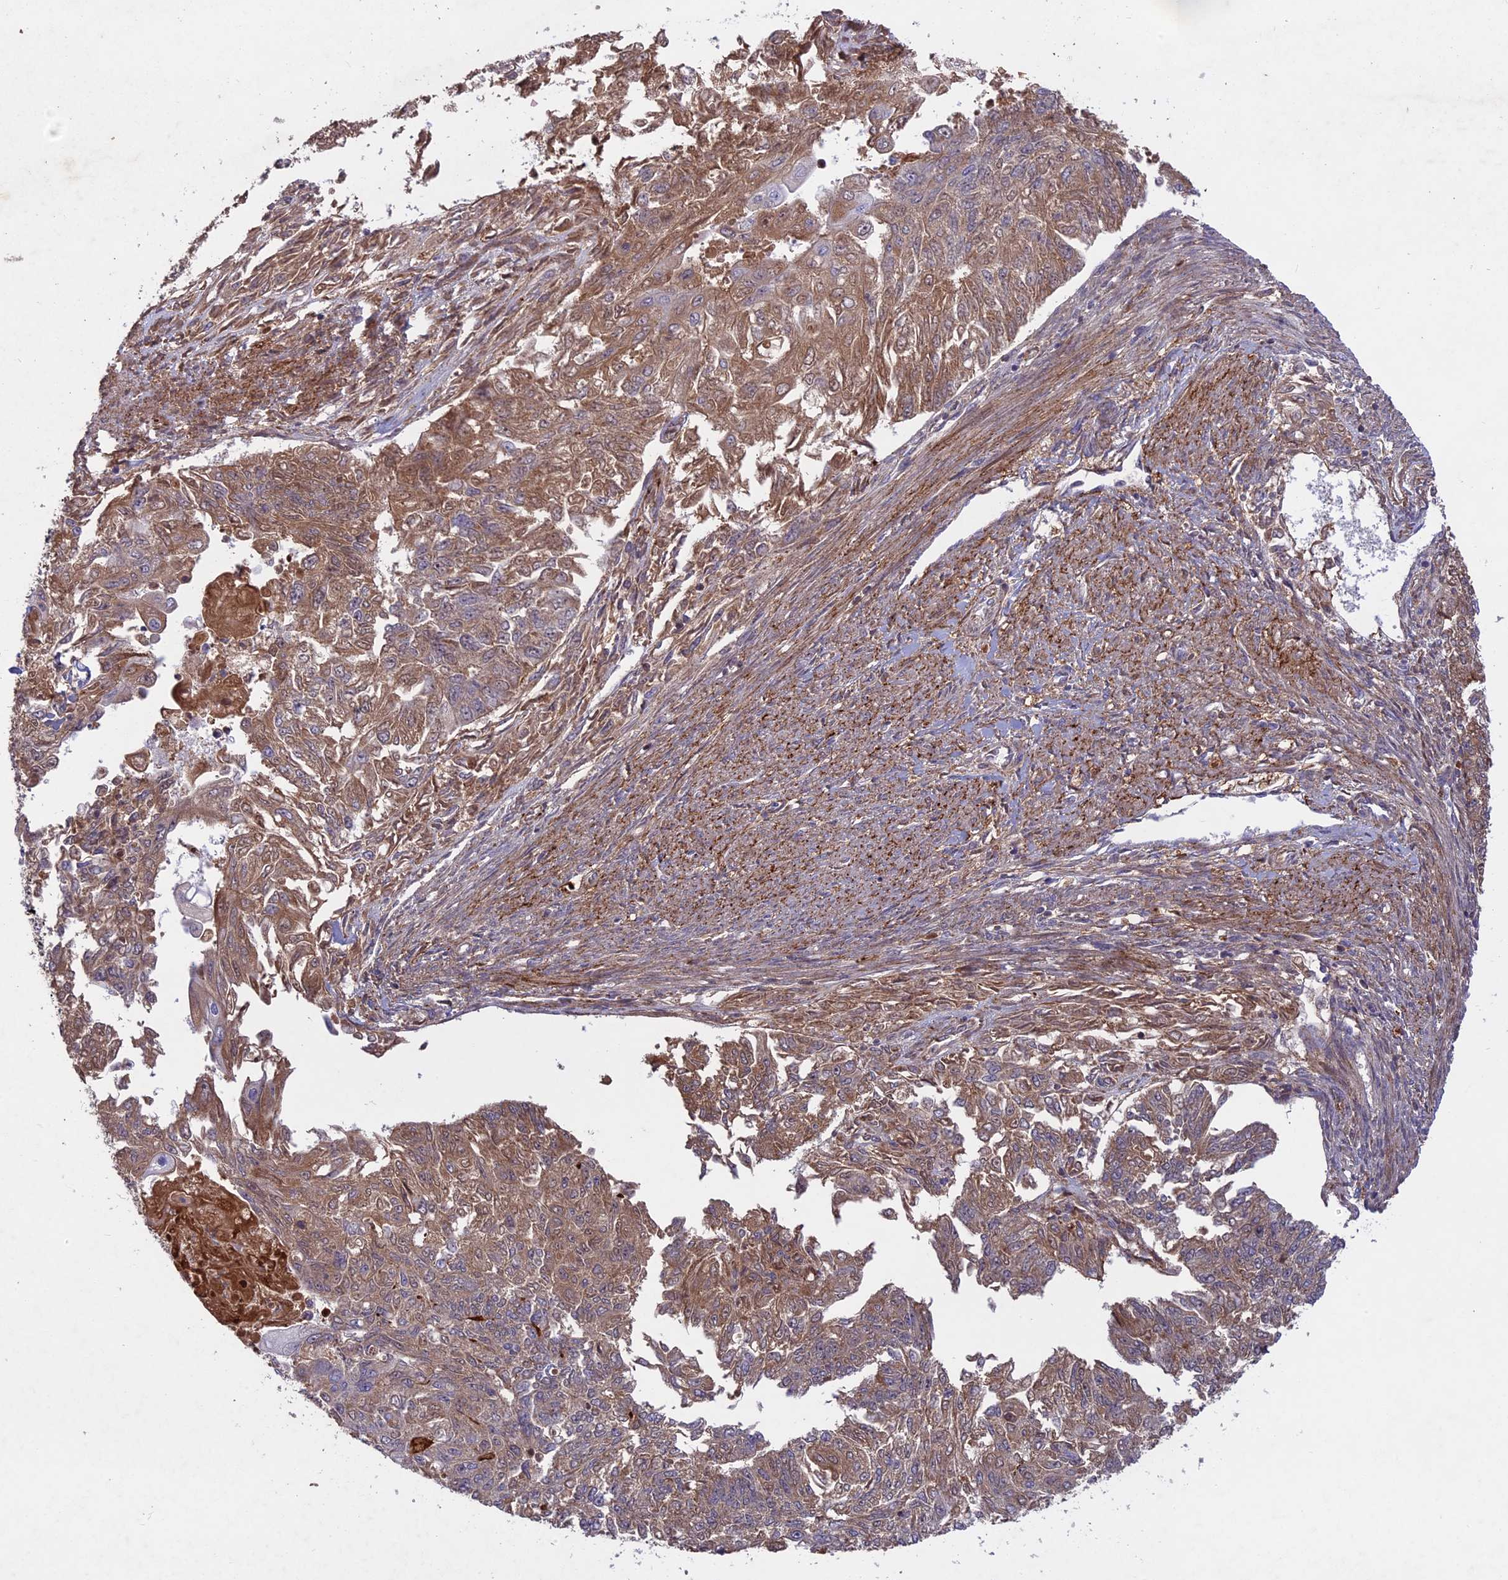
{"staining": {"intensity": "moderate", "quantity": ">75%", "location": "cytoplasmic/membranous"}, "tissue": "endometrial cancer", "cell_type": "Tumor cells", "image_type": "cancer", "snomed": [{"axis": "morphology", "description": "Adenocarcinoma, NOS"}, {"axis": "topography", "description": "Endometrium"}], "caption": "Immunohistochemistry (DAB (3,3'-diaminobenzidine)) staining of endometrial adenocarcinoma demonstrates moderate cytoplasmic/membranous protein expression in approximately >75% of tumor cells.", "gene": "ADO", "patient": {"sex": "female", "age": 32}}